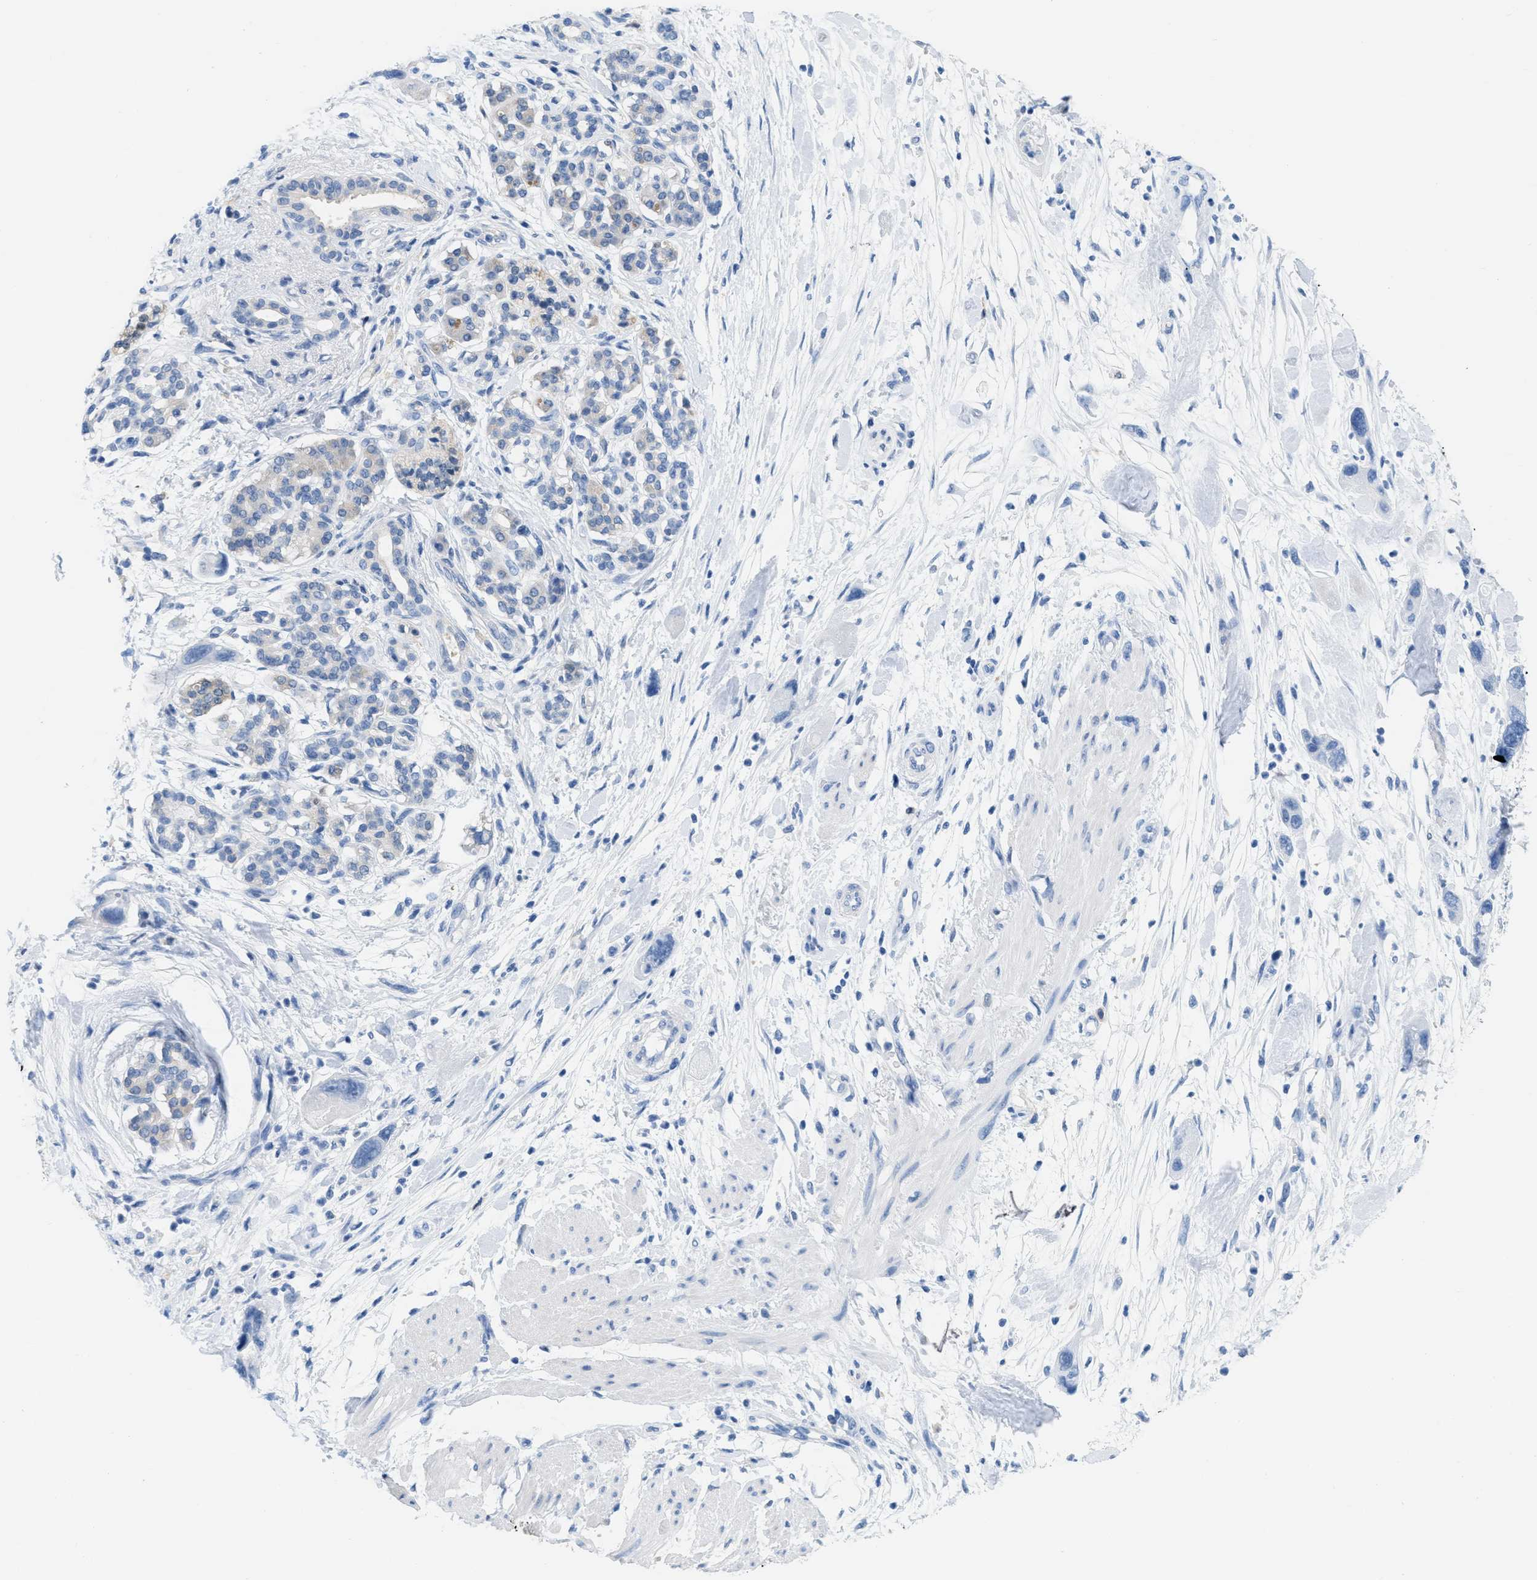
{"staining": {"intensity": "negative", "quantity": "none", "location": "none"}, "tissue": "pancreatic cancer", "cell_type": "Tumor cells", "image_type": "cancer", "snomed": [{"axis": "morphology", "description": "Normal tissue, NOS"}, {"axis": "morphology", "description": "Adenocarcinoma, NOS"}, {"axis": "topography", "description": "Pancreas"}], "caption": "This is an immunohistochemistry (IHC) histopathology image of pancreatic adenocarcinoma. There is no staining in tumor cells.", "gene": "ASGR1", "patient": {"sex": "female", "age": 71}}